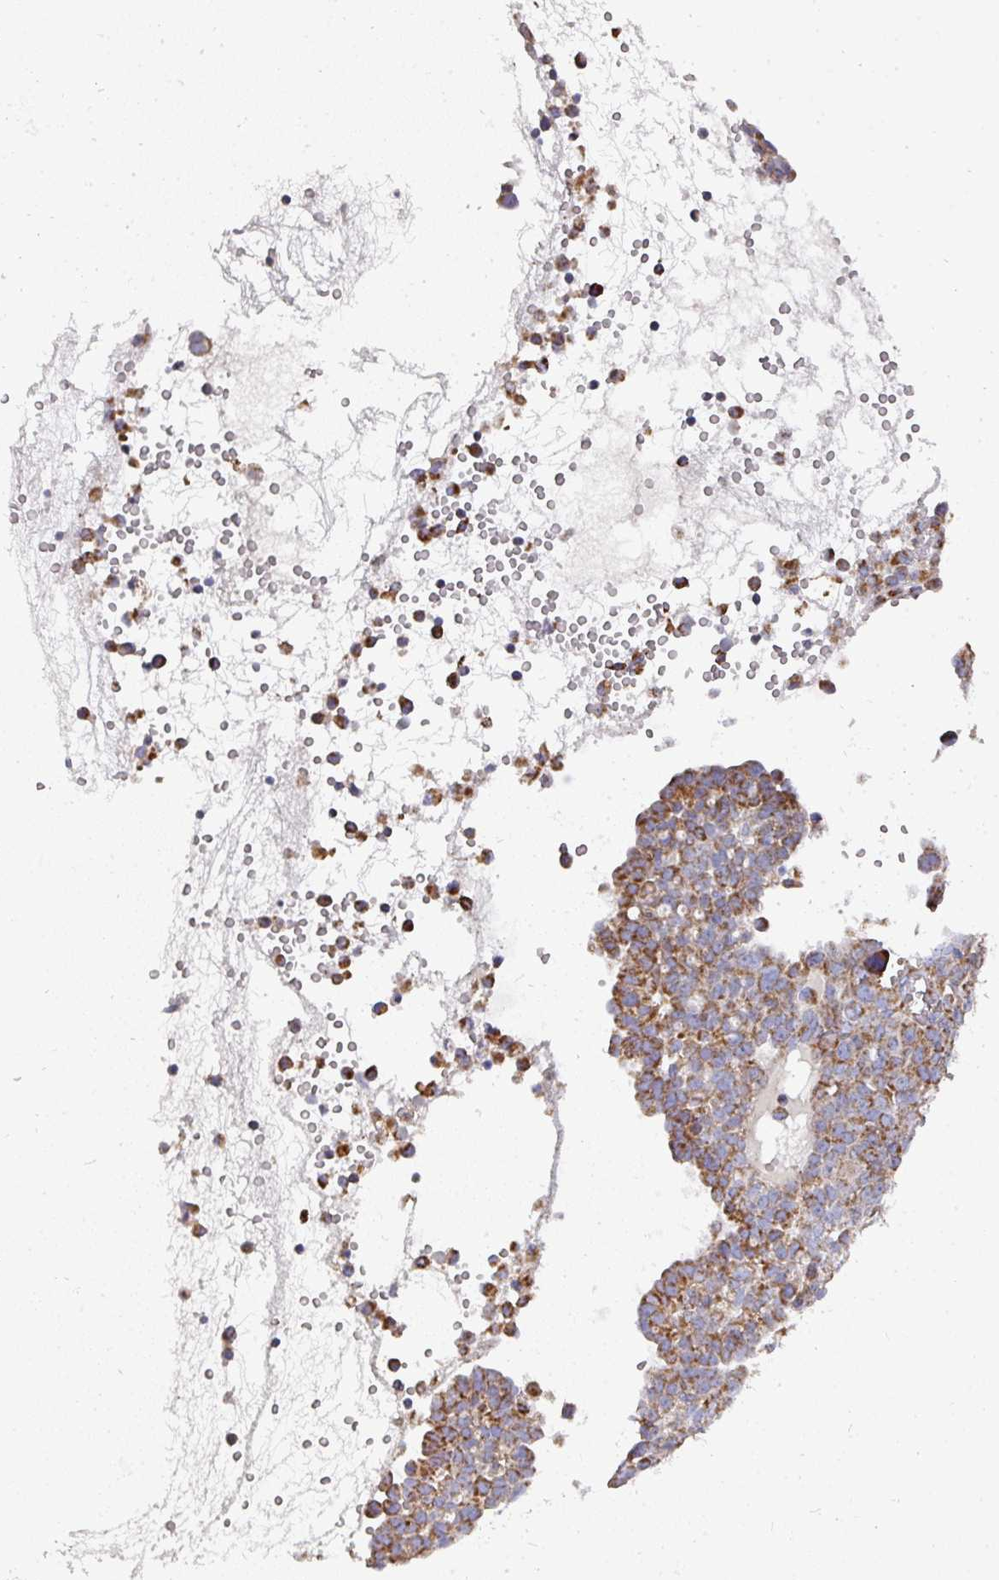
{"staining": {"intensity": "strong", "quantity": ">75%", "location": "cytoplasmic/membranous"}, "tissue": "ovarian cancer", "cell_type": "Tumor cells", "image_type": "cancer", "snomed": [{"axis": "morphology", "description": "Cystadenocarcinoma, serous, NOS"}, {"axis": "topography", "description": "Soft tissue"}, {"axis": "topography", "description": "Ovary"}], "caption": "Immunohistochemical staining of human ovarian cancer (serous cystadenocarcinoma) reveals high levels of strong cytoplasmic/membranous staining in approximately >75% of tumor cells.", "gene": "UQCRFS1", "patient": {"sex": "female", "age": 57}}